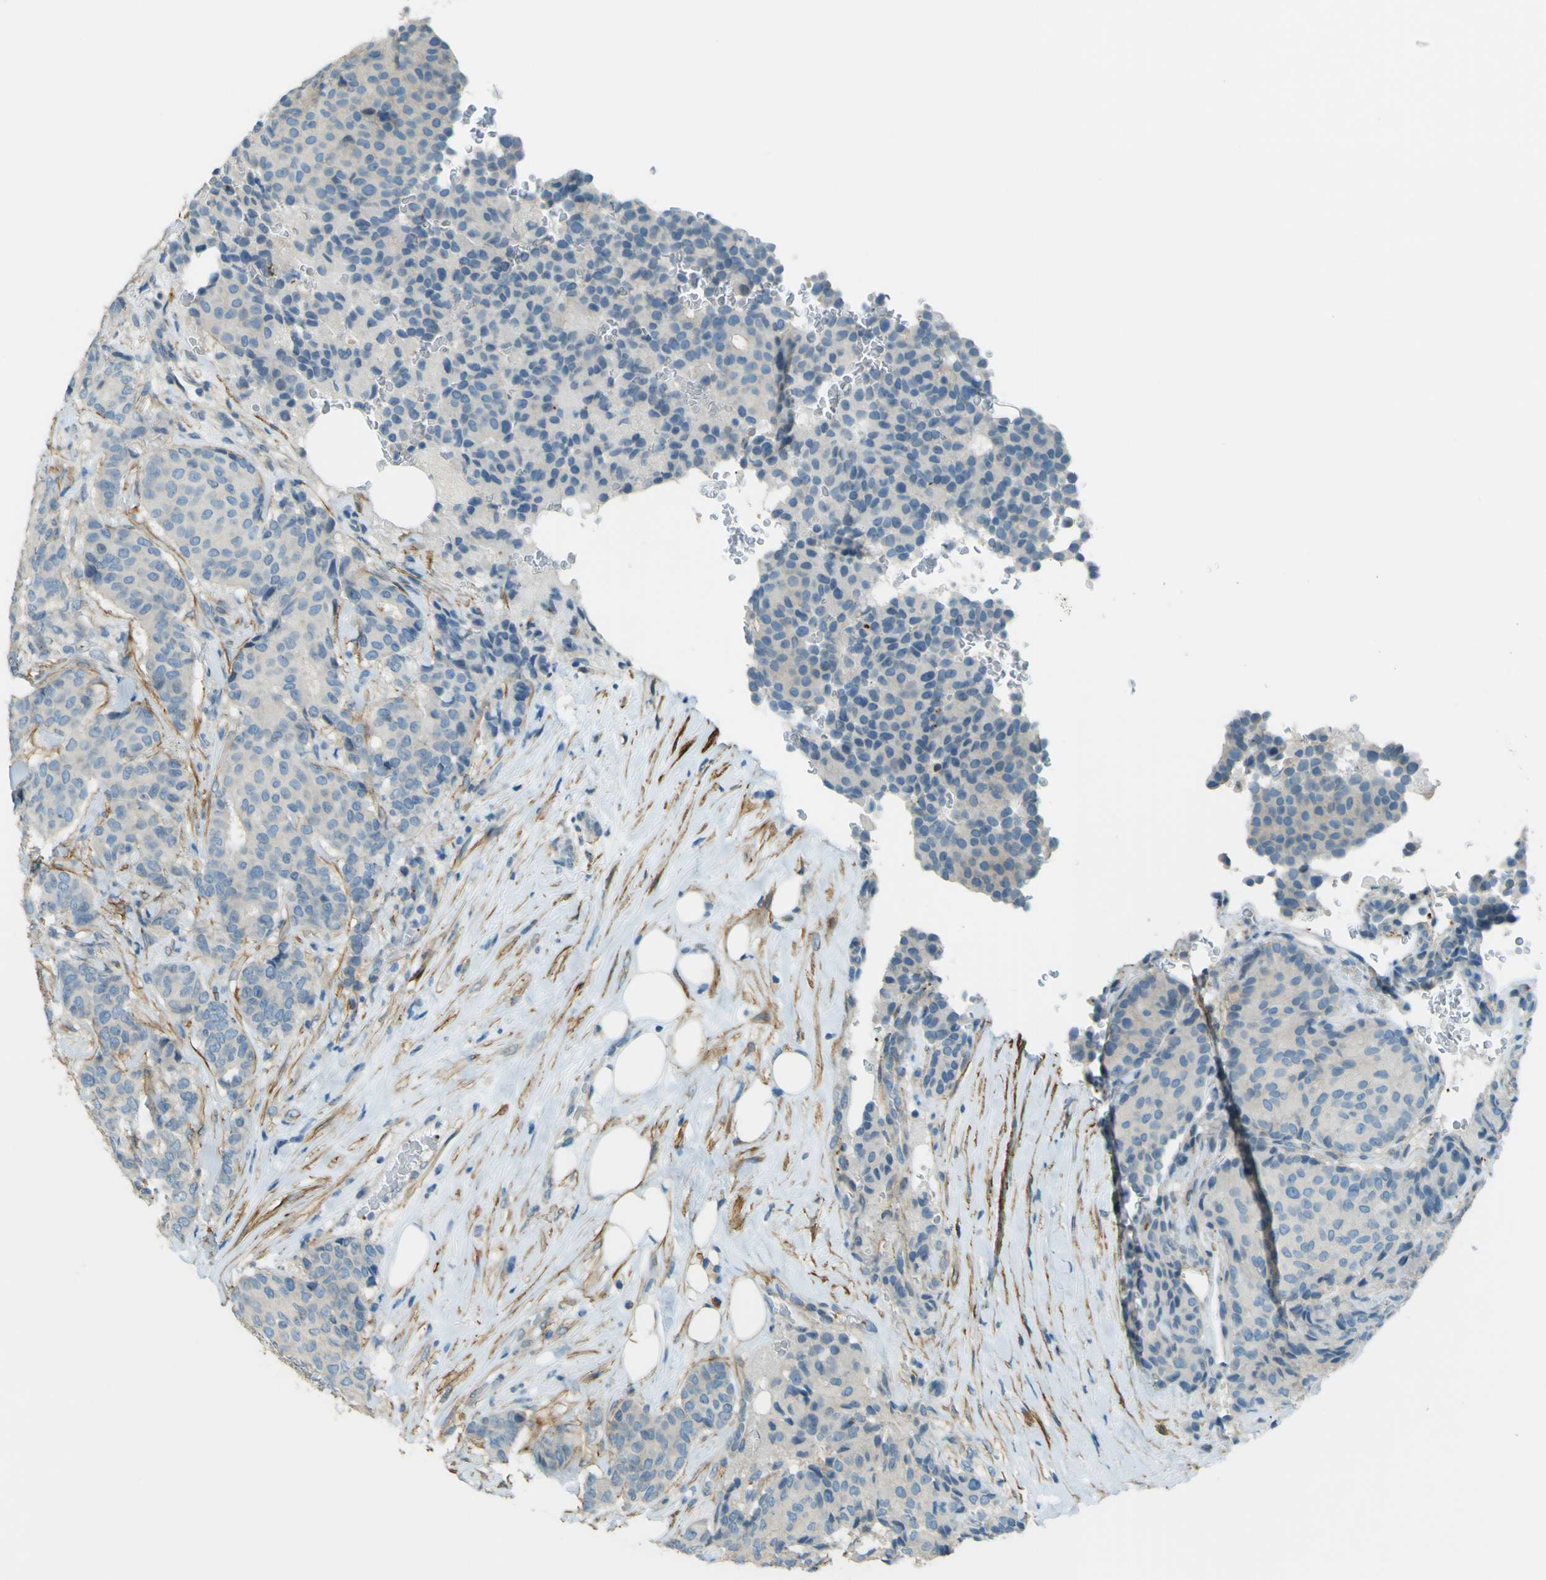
{"staining": {"intensity": "negative", "quantity": "none", "location": "none"}, "tissue": "breast cancer", "cell_type": "Tumor cells", "image_type": "cancer", "snomed": [{"axis": "morphology", "description": "Duct carcinoma"}, {"axis": "topography", "description": "Breast"}], "caption": "Immunohistochemical staining of breast infiltrating ductal carcinoma displays no significant positivity in tumor cells.", "gene": "NEXN", "patient": {"sex": "female", "age": 75}}